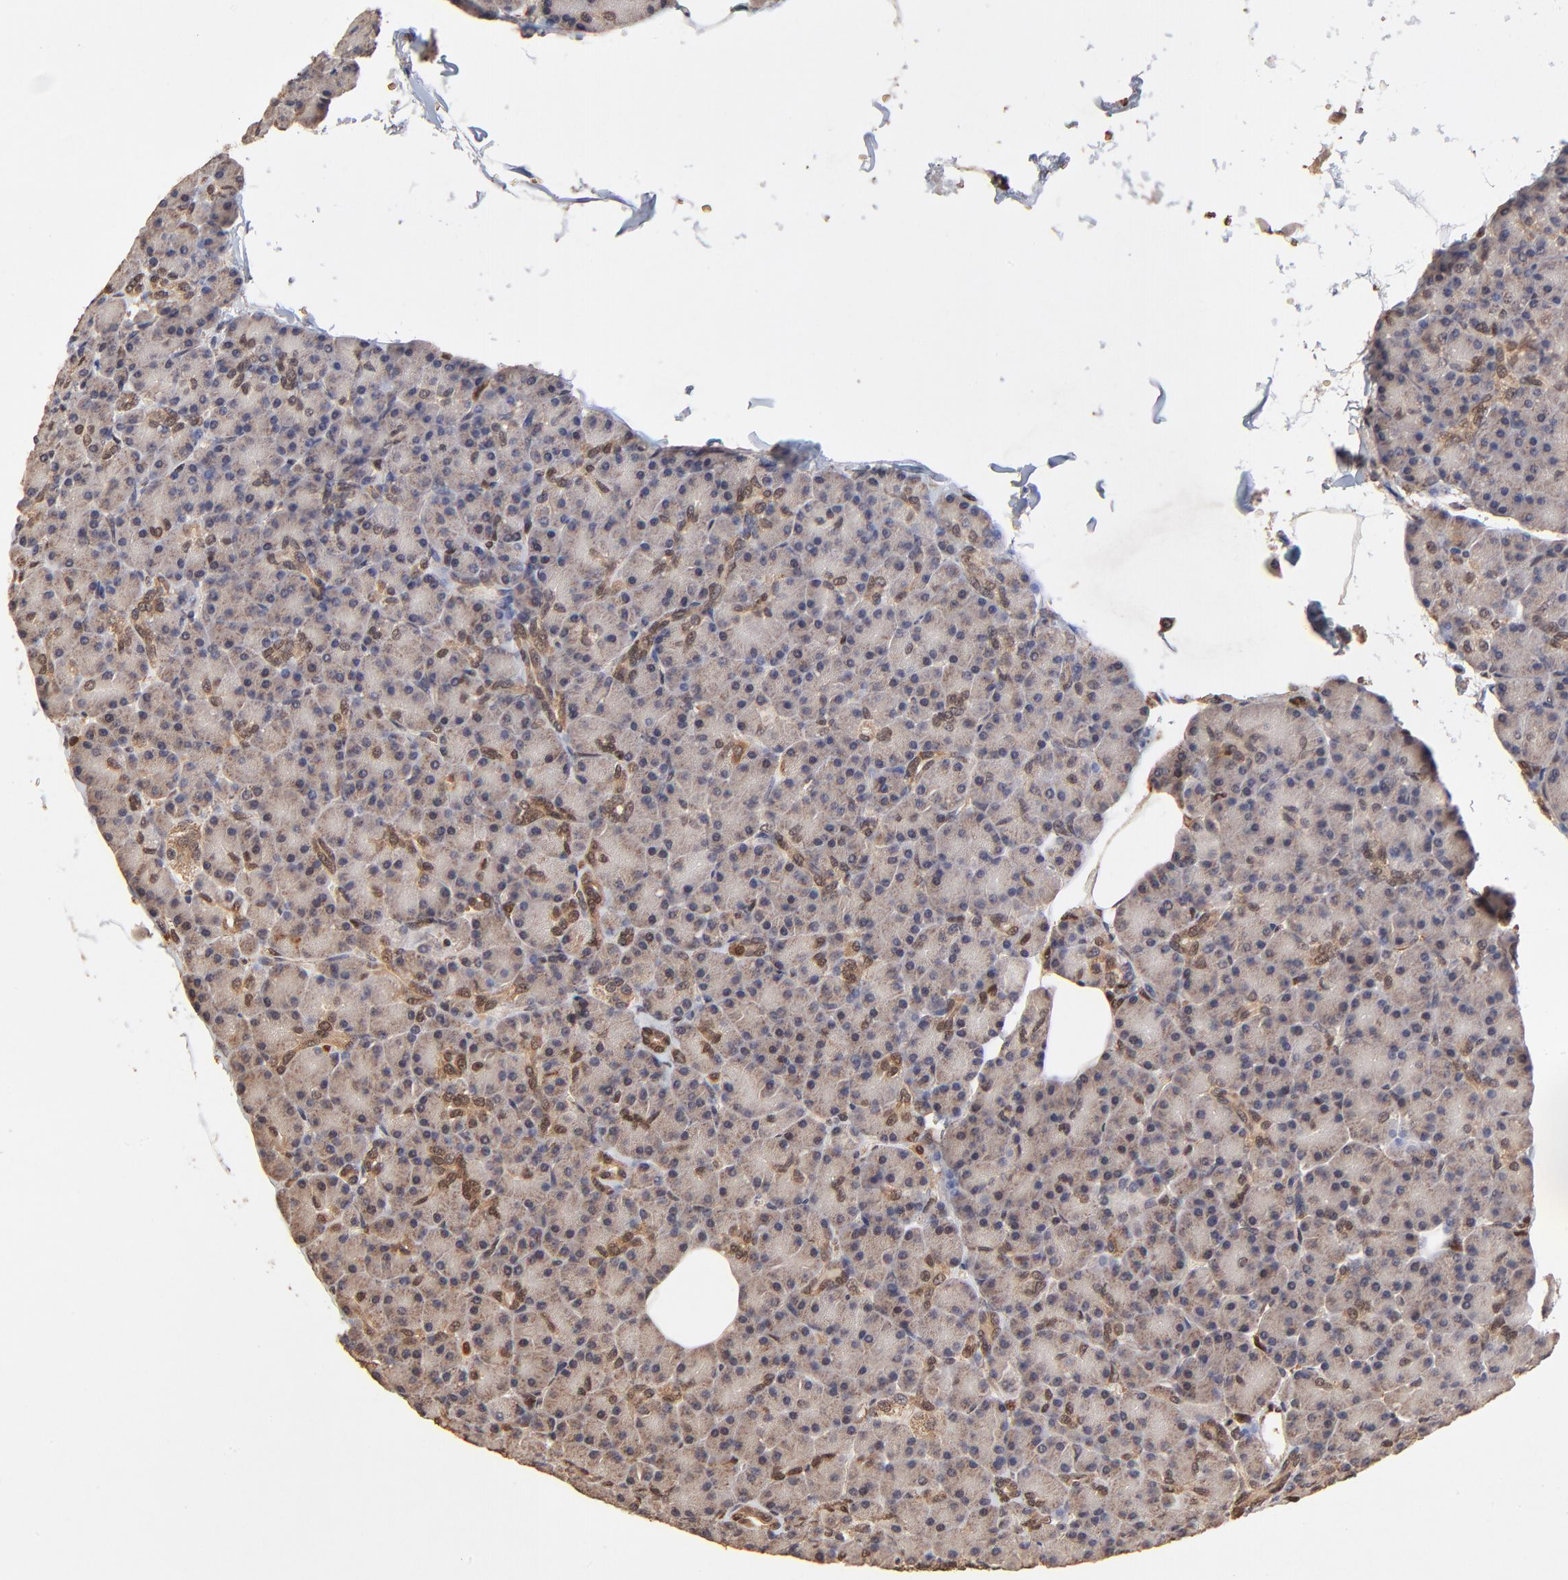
{"staining": {"intensity": "moderate", "quantity": "<25%", "location": "cytoplasmic/membranous,nuclear"}, "tissue": "pancreas", "cell_type": "Exocrine glandular cells", "image_type": "normal", "snomed": [{"axis": "morphology", "description": "Normal tissue, NOS"}, {"axis": "topography", "description": "Pancreas"}], "caption": "Protein expression analysis of unremarkable pancreas demonstrates moderate cytoplasmic/membranous,nuclear positivity in about <25% of exocrine glandular cells. The staining was performed using DAB to visualize the protein expression in brown, while the nuclei were stained in blue with hematoxylin (Magnification: 20x).", "gene": "CASP1", "patient": {"sex": "female", "age": 43}}